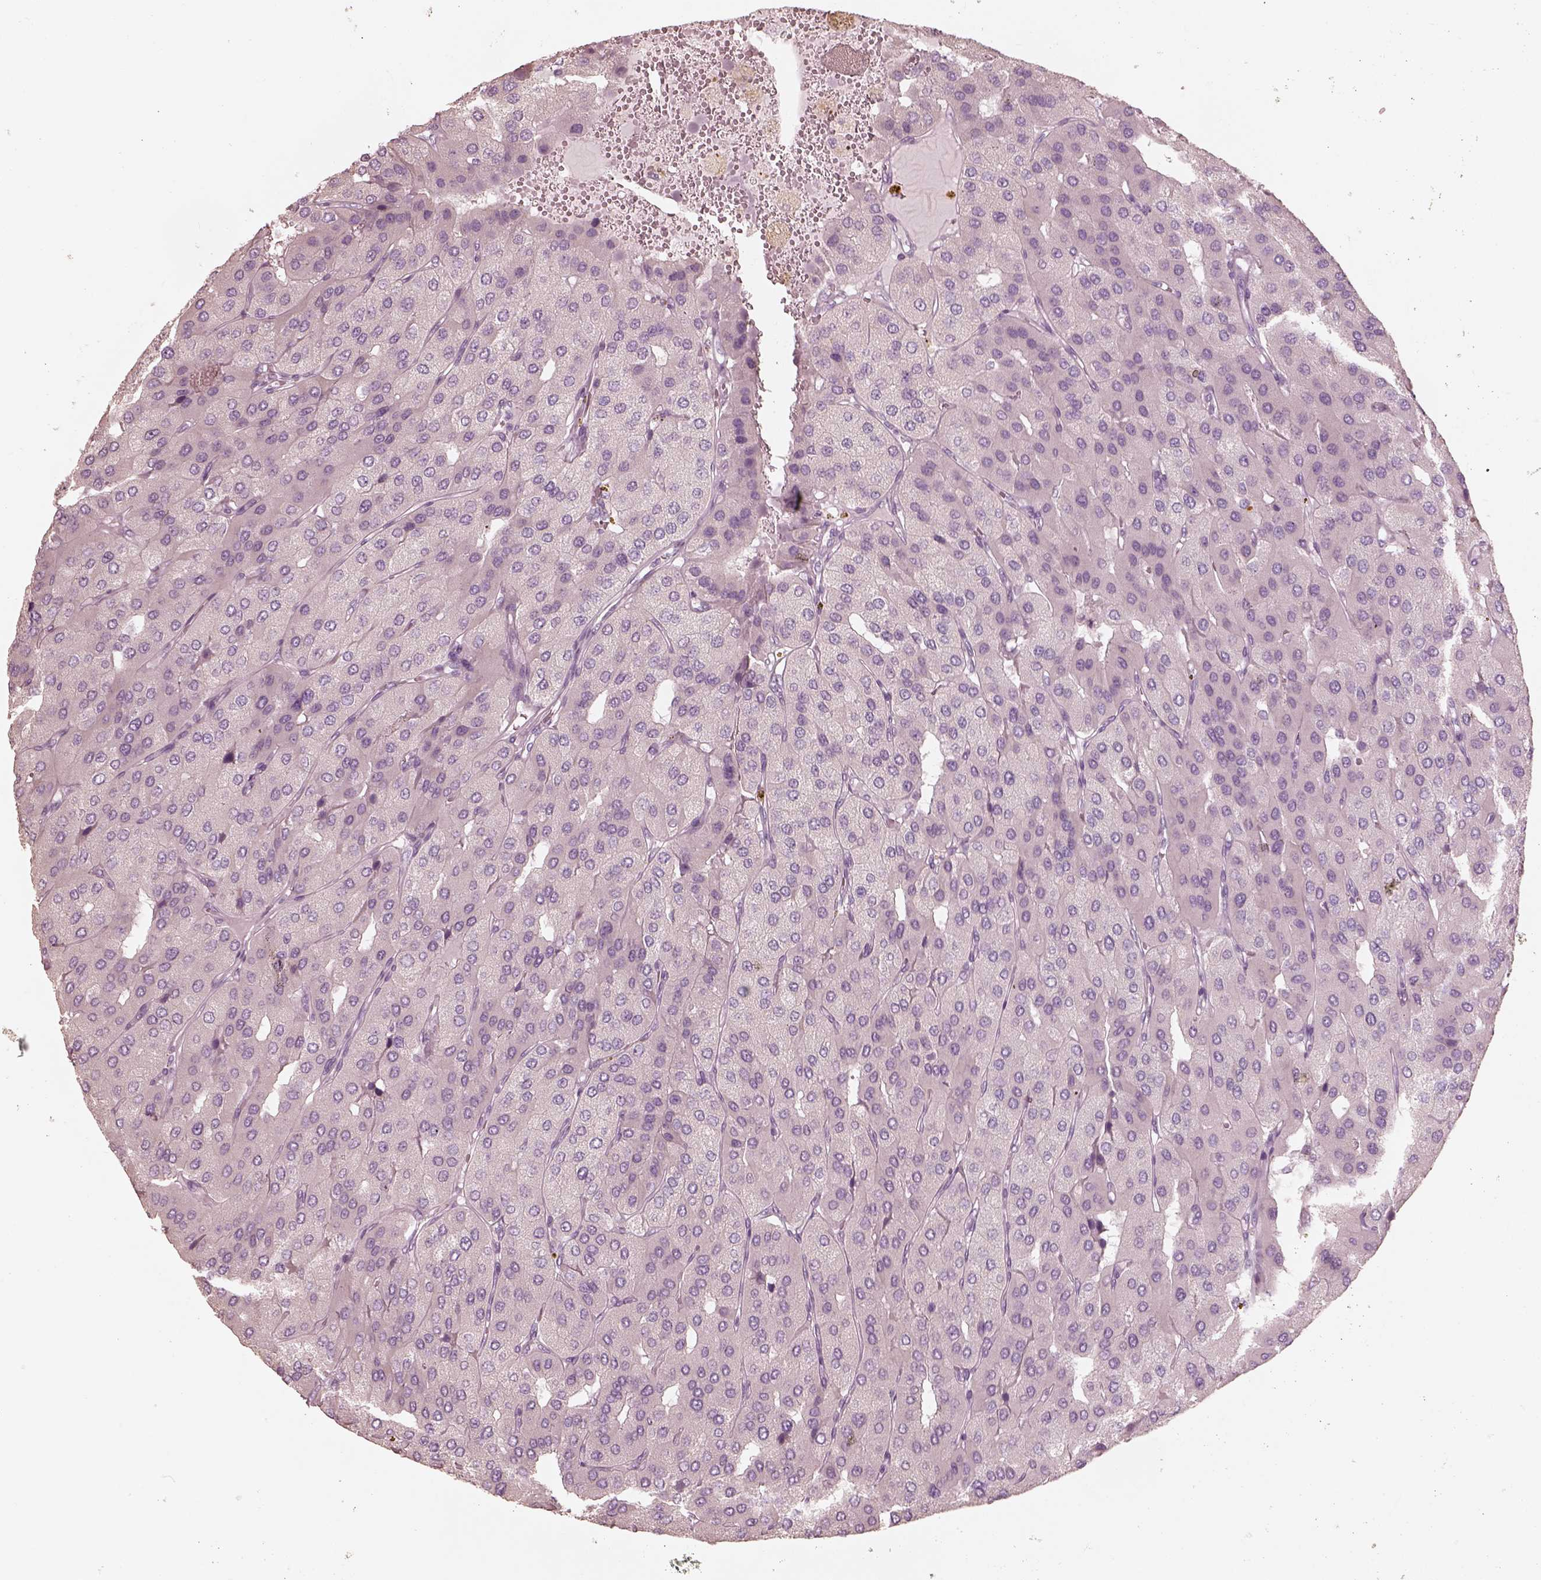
{"staining": {"intensity": "negative", "quantity": "none", "location": "none"}, "tissue": "parathyroid gland", "cell_type": "Glandular cells", "image_type": "normal", "snomed": [{"axis": "morphology", "description": "Normal tissue, NOS"}, {"axis": "morphology", "description": "Adenoma, NOS"}, {"axis": "topography", "description": "Parathyroid gland"}], "caption": "IHC micrograph of normal parathyroid gland stained for a protein (brown), which reveals no staining in glandular cells.", "gene": "ZP4", "patient": {"sex": "female", "age": 86}}